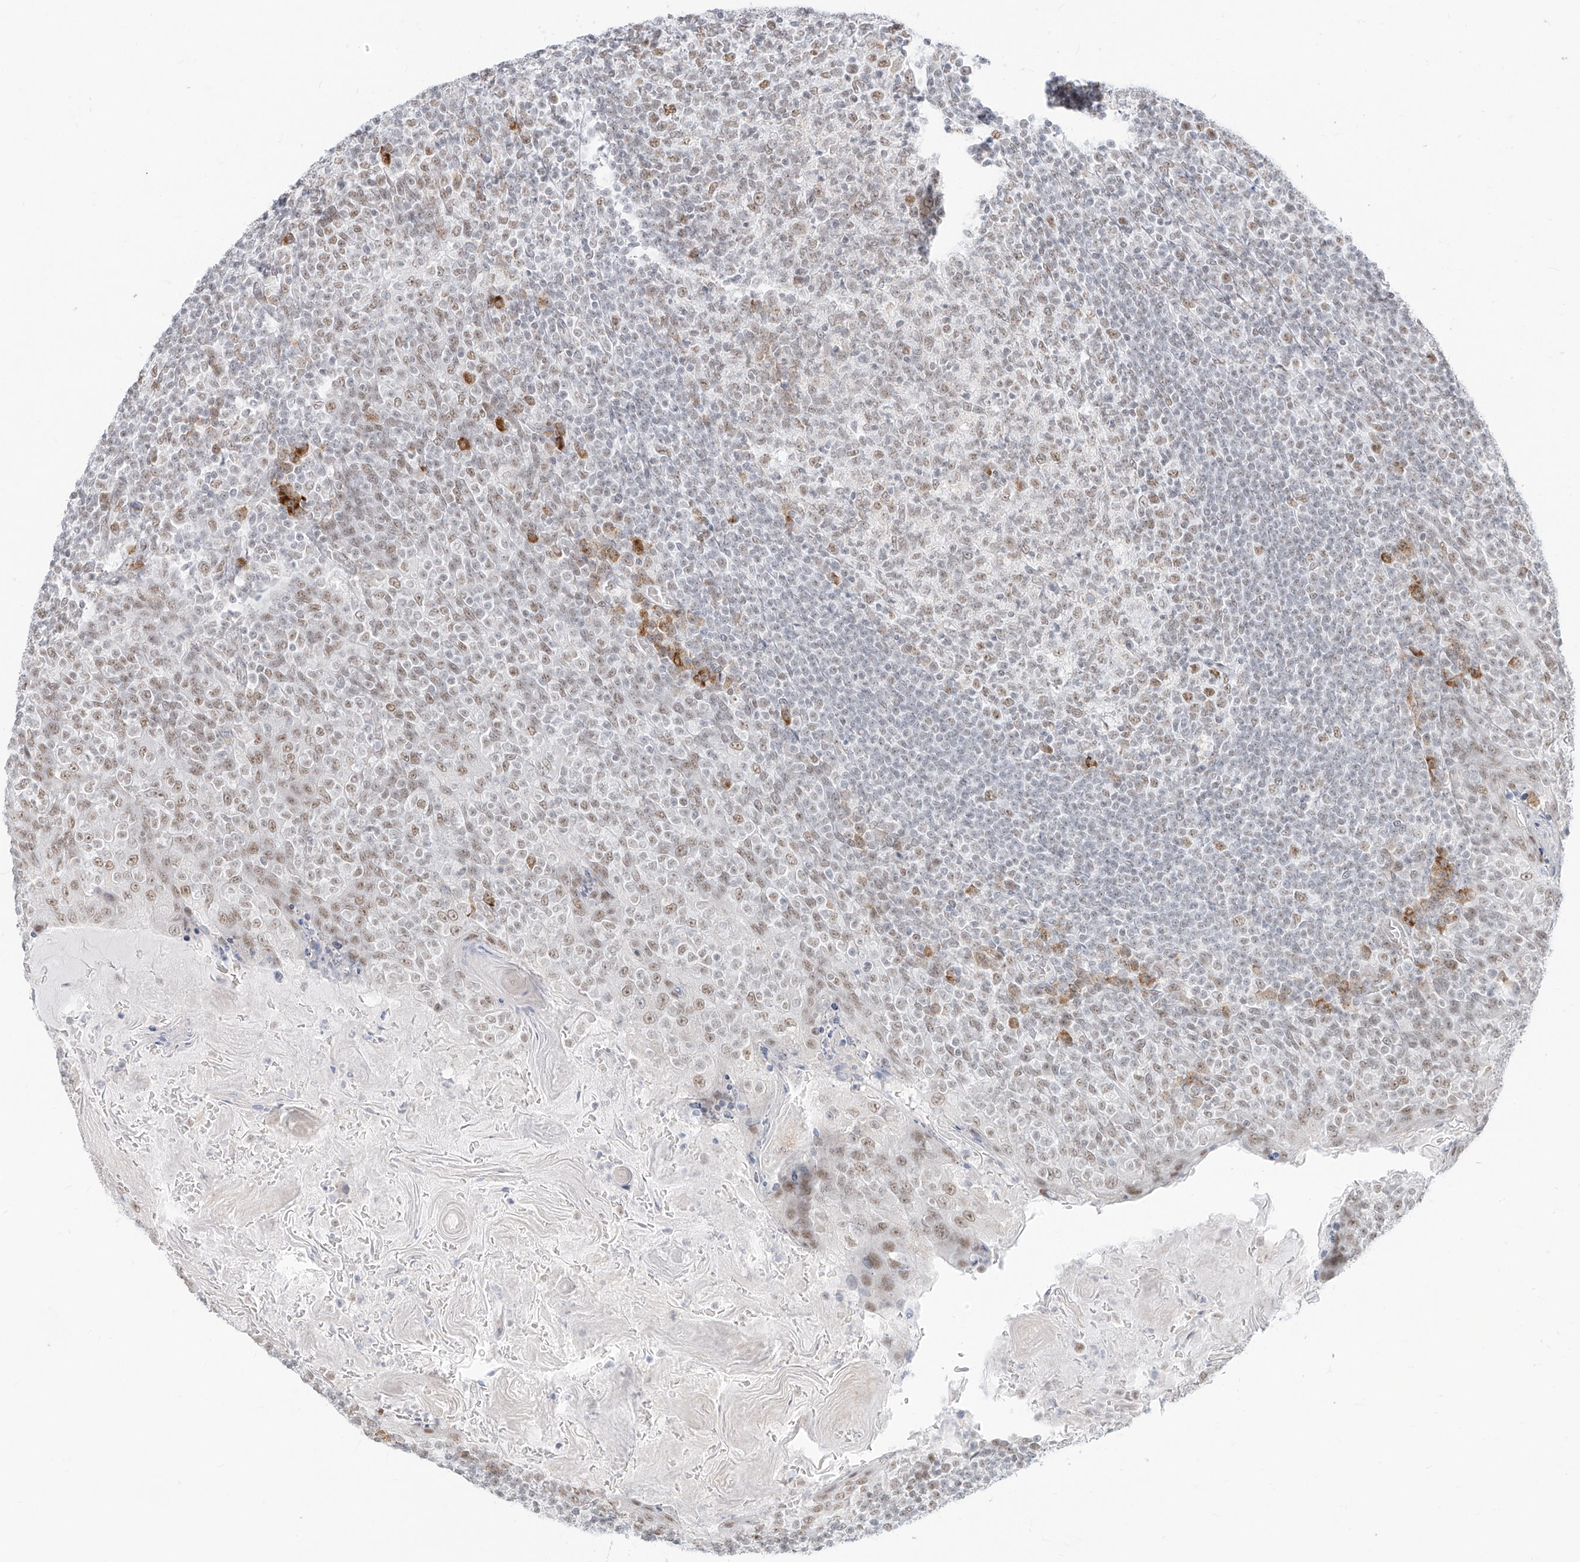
{"staining": {"intensity": "moderate", "quantity": "25%-75%", "location": "nuclear"}, "tissue": "tonsil", "cell_type": "Germinal center cells", "image_type": "normal", "snomed": [{"axis": "morphology", "description": "Normal tissue, NOS"}, {"axis": "topography", "description": "Tonsil"}], "caption": "Moderate nuclear positivity for a protein is identified in approximately 25%-75% of germinal center cells of benign tonsil using immunohistochemistry (IHC).", "gene": "SUPT5H", "patient": {"sex": "female", "age": 19}}